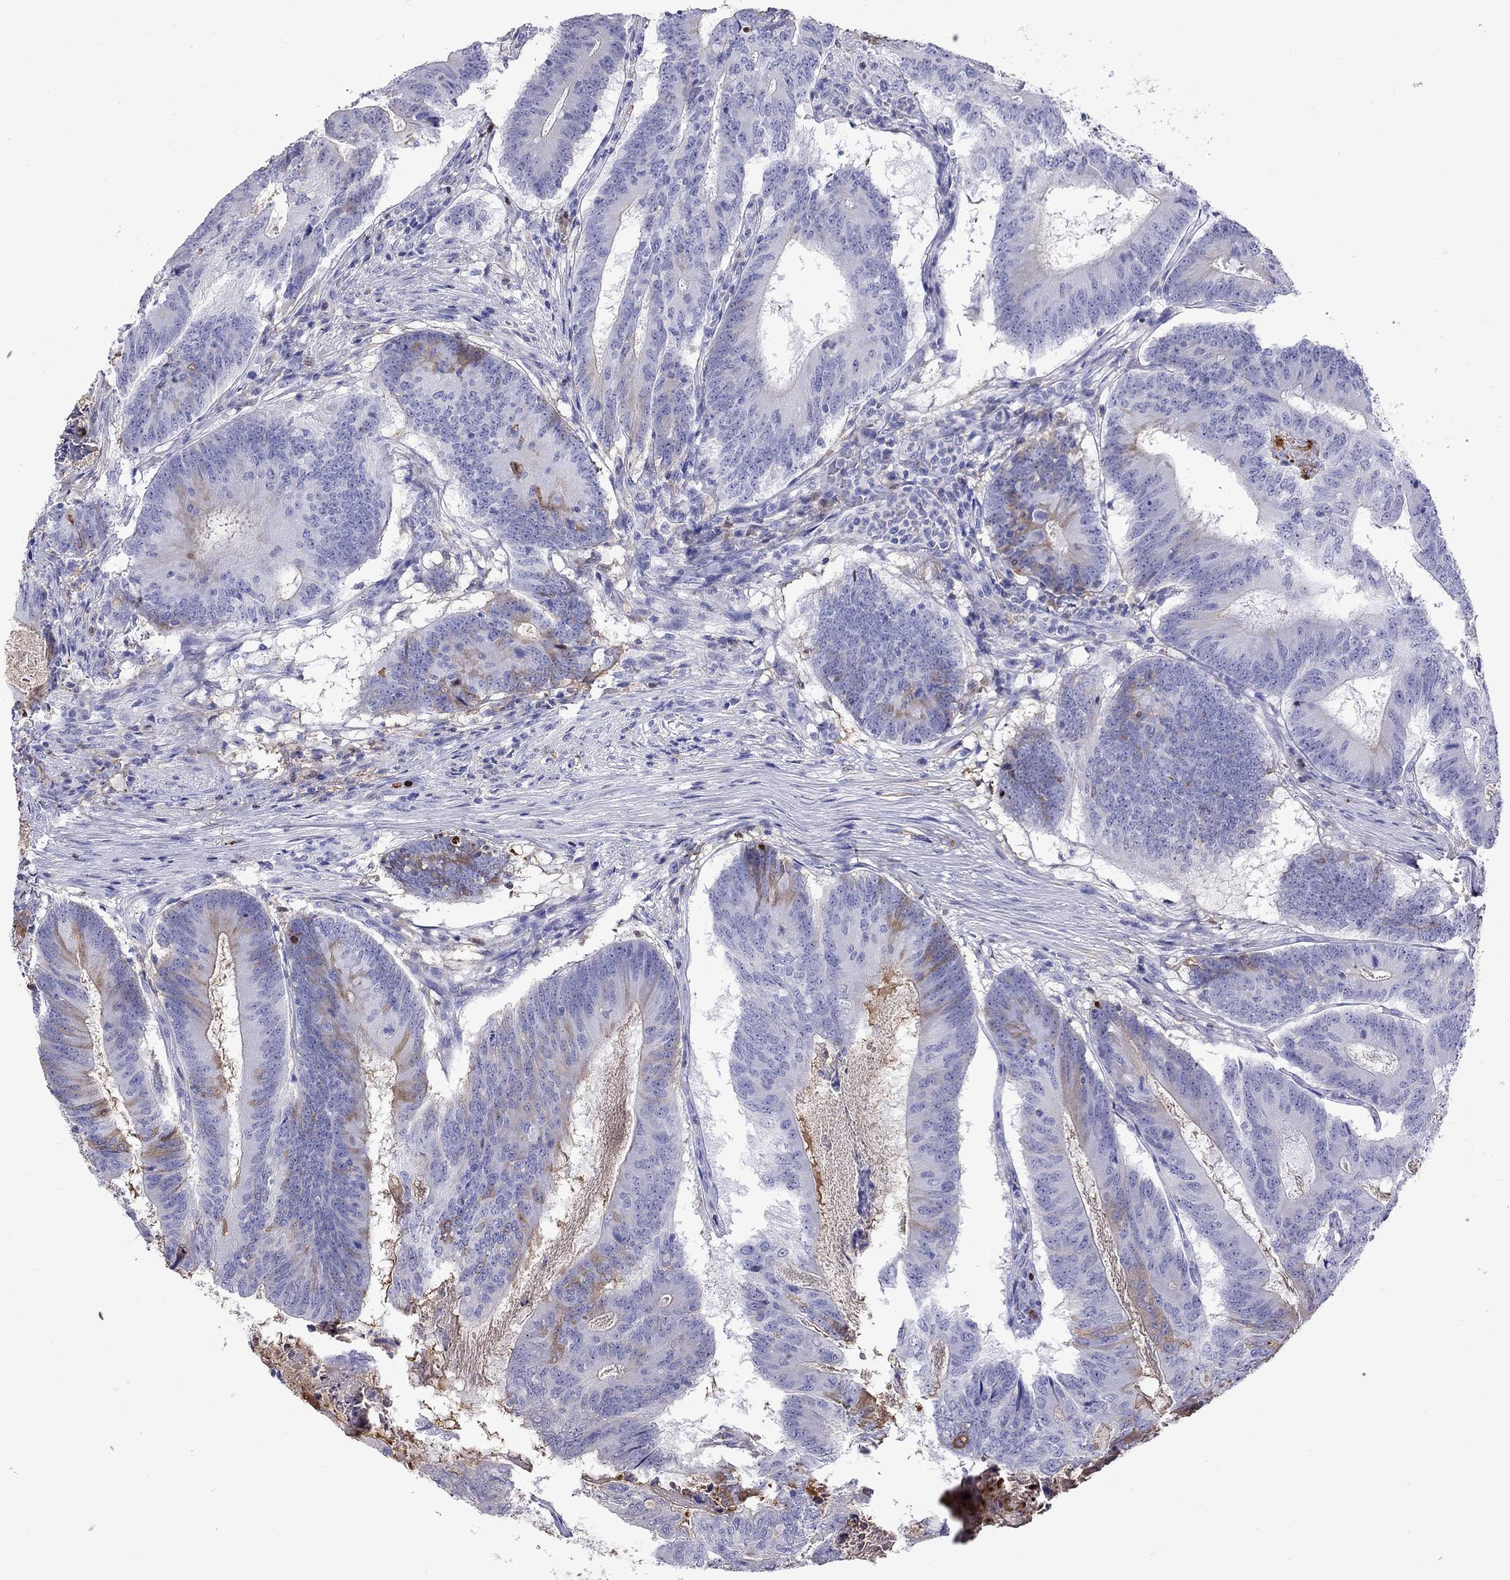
{"staining": {"intensity": "moderate", "quantity": "<25%", "location": "cytoplasmic/membranous"}, "tissue": "colorectal cancer", "cell_type": "Tumor cells", "image_type": "cancer", "snomed": [{"axis": "morphology", "description": "Adenocarcinoma, NOS"}, {"axis": "topography", "description": "Colon"}], "caption": "Tumor cells show low levels of moderate cytoplasmic/membranous staining in about <25% of cells in human colorectal cancer. (DAB IHC, brown staining for protein, blue staining for nuclei).", "gene": "SERPINA3", "patient": {"sex": "female", "age": 70}}